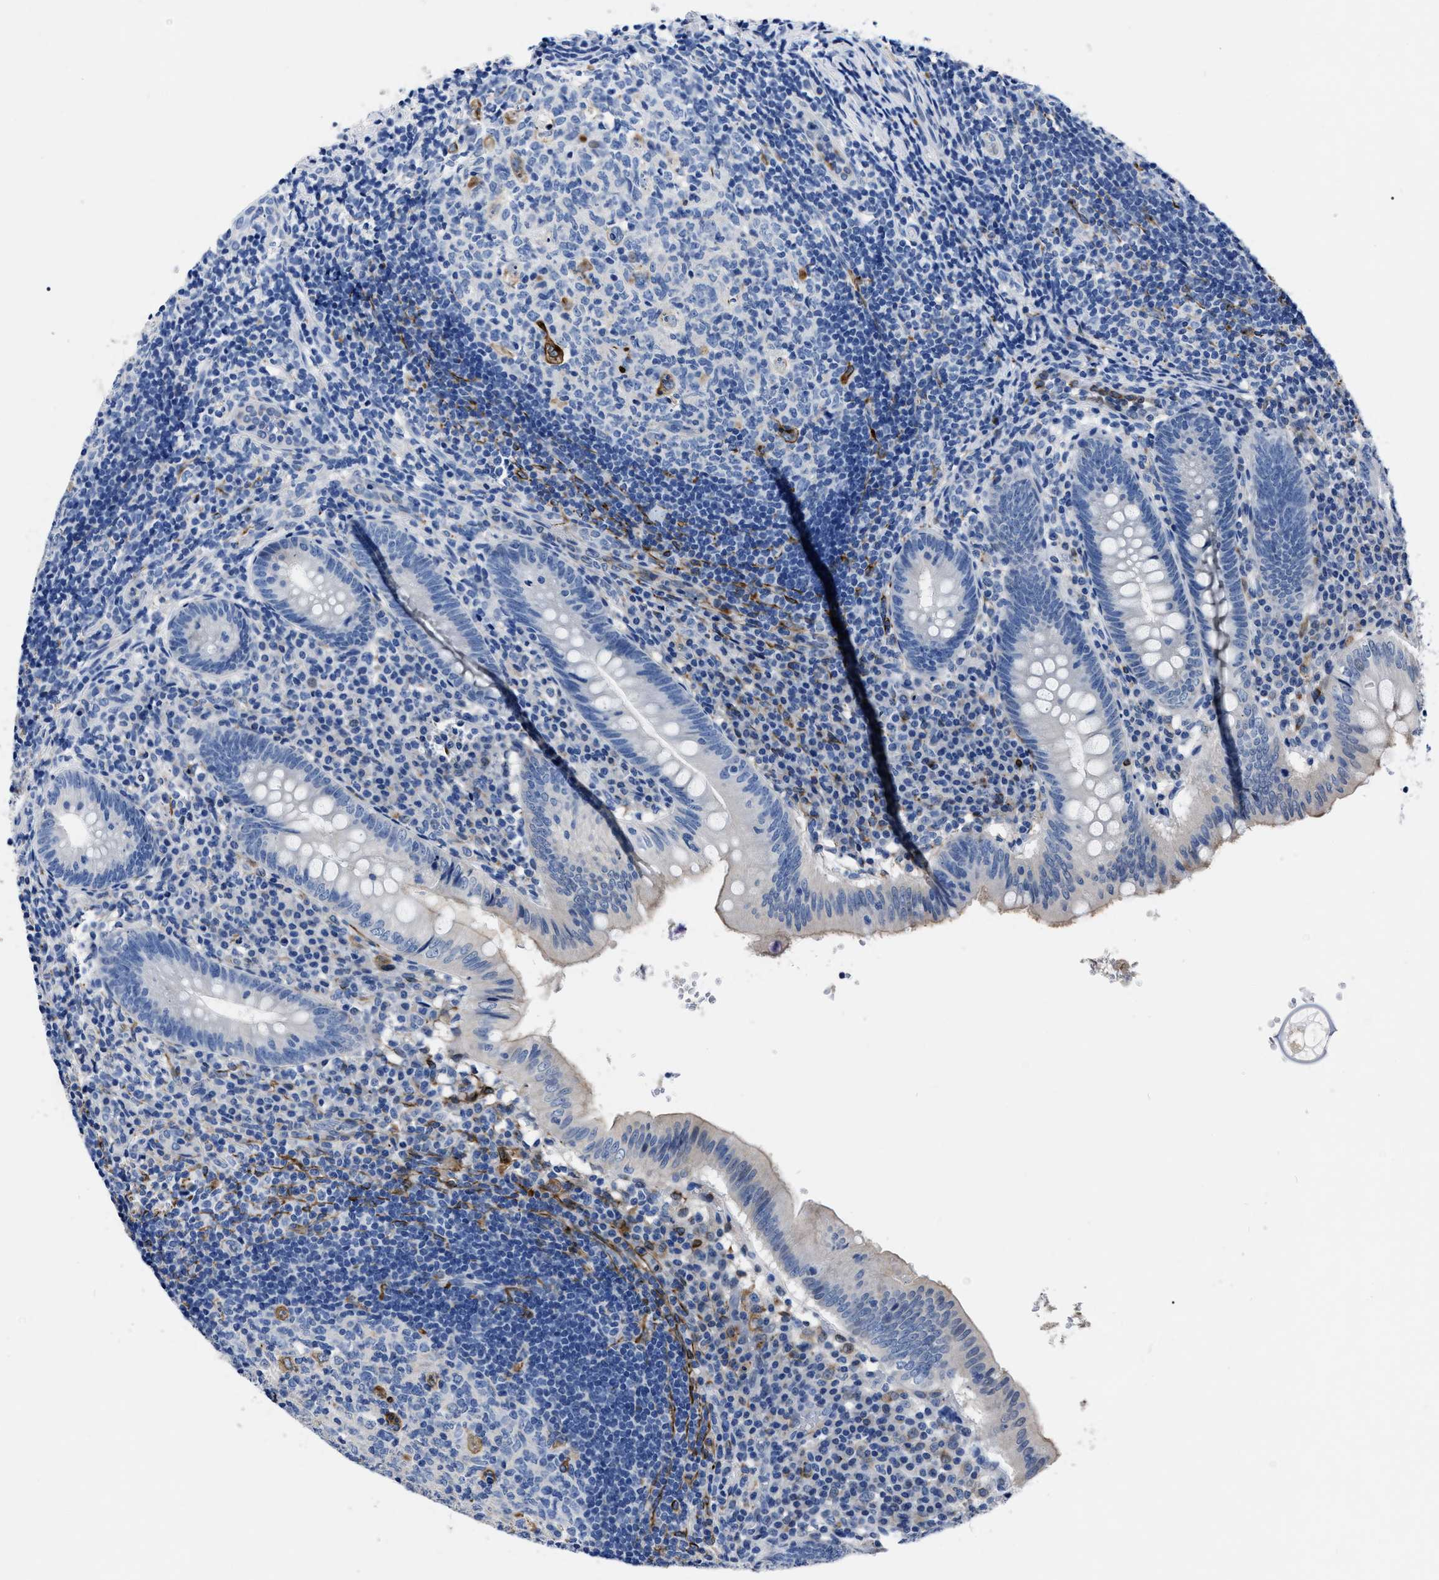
{"staining": {"intensity": "negative", "quantity": "none", "location": "none"}, "tissue": "appendix", "cell_type": "Glandular cells", "image_type": "normal", "snomed": [{"axis": "morphology", "description": "Normal tissue, NOS"}, {"axis": "topography", "description": "Appendix"}], "caption": "Immunohistochemistry (IHC) micrograph of normal appendix: human appendix stained with DAB (3,3'-diaminobenzidine) demonstrates no significant protein expression in glandular cells.", "gene": "OR10G3", "patient": {"sex": "male", "age": 8}}